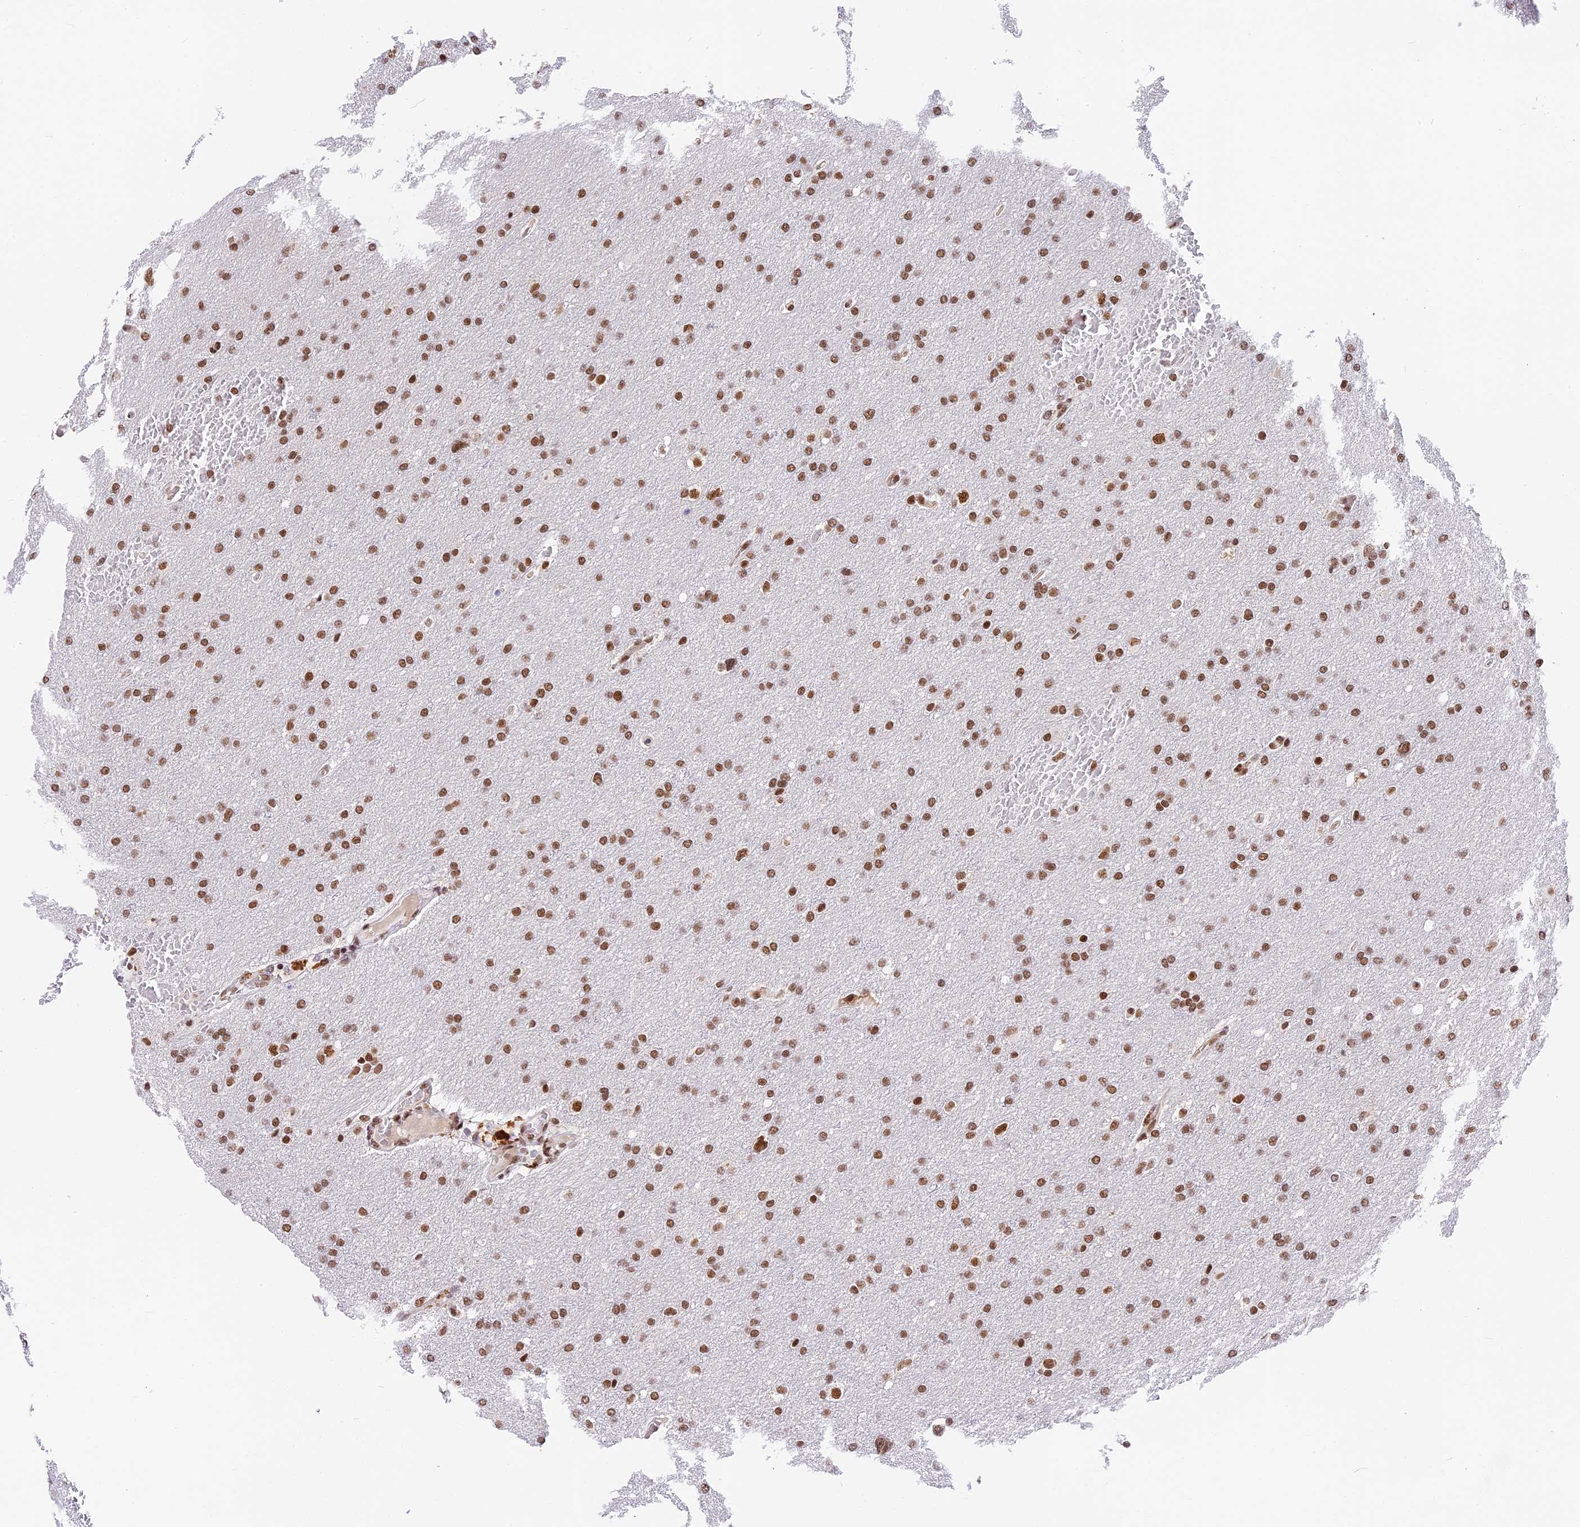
{"staining": {"intensity": "moderate", "quantity": ">75%", "location": "nuclear"}, "tissue": "glioma", "cell_type": "Tumor cells", "image_type": "cancer", "snomed": [{"axis": "morphology", "description": "Glioma, malignant, High grade"}, {"axis": "topography", "description": "Cerebral cortex"}], "caption": "High-power microscopy captured an IHC micrograph of malignant glioma (high-grade), revealing moderate nuclear positivity in approximately >75% of tumor cells. The staining was performed using DAB (3,3'-diaminobenzidine), with brown indicating positive protein expression. Nuclei are stained blue with hematoxylin.", "gene": "SBNO1", "patient": {"sex": "female", "age": 36}}